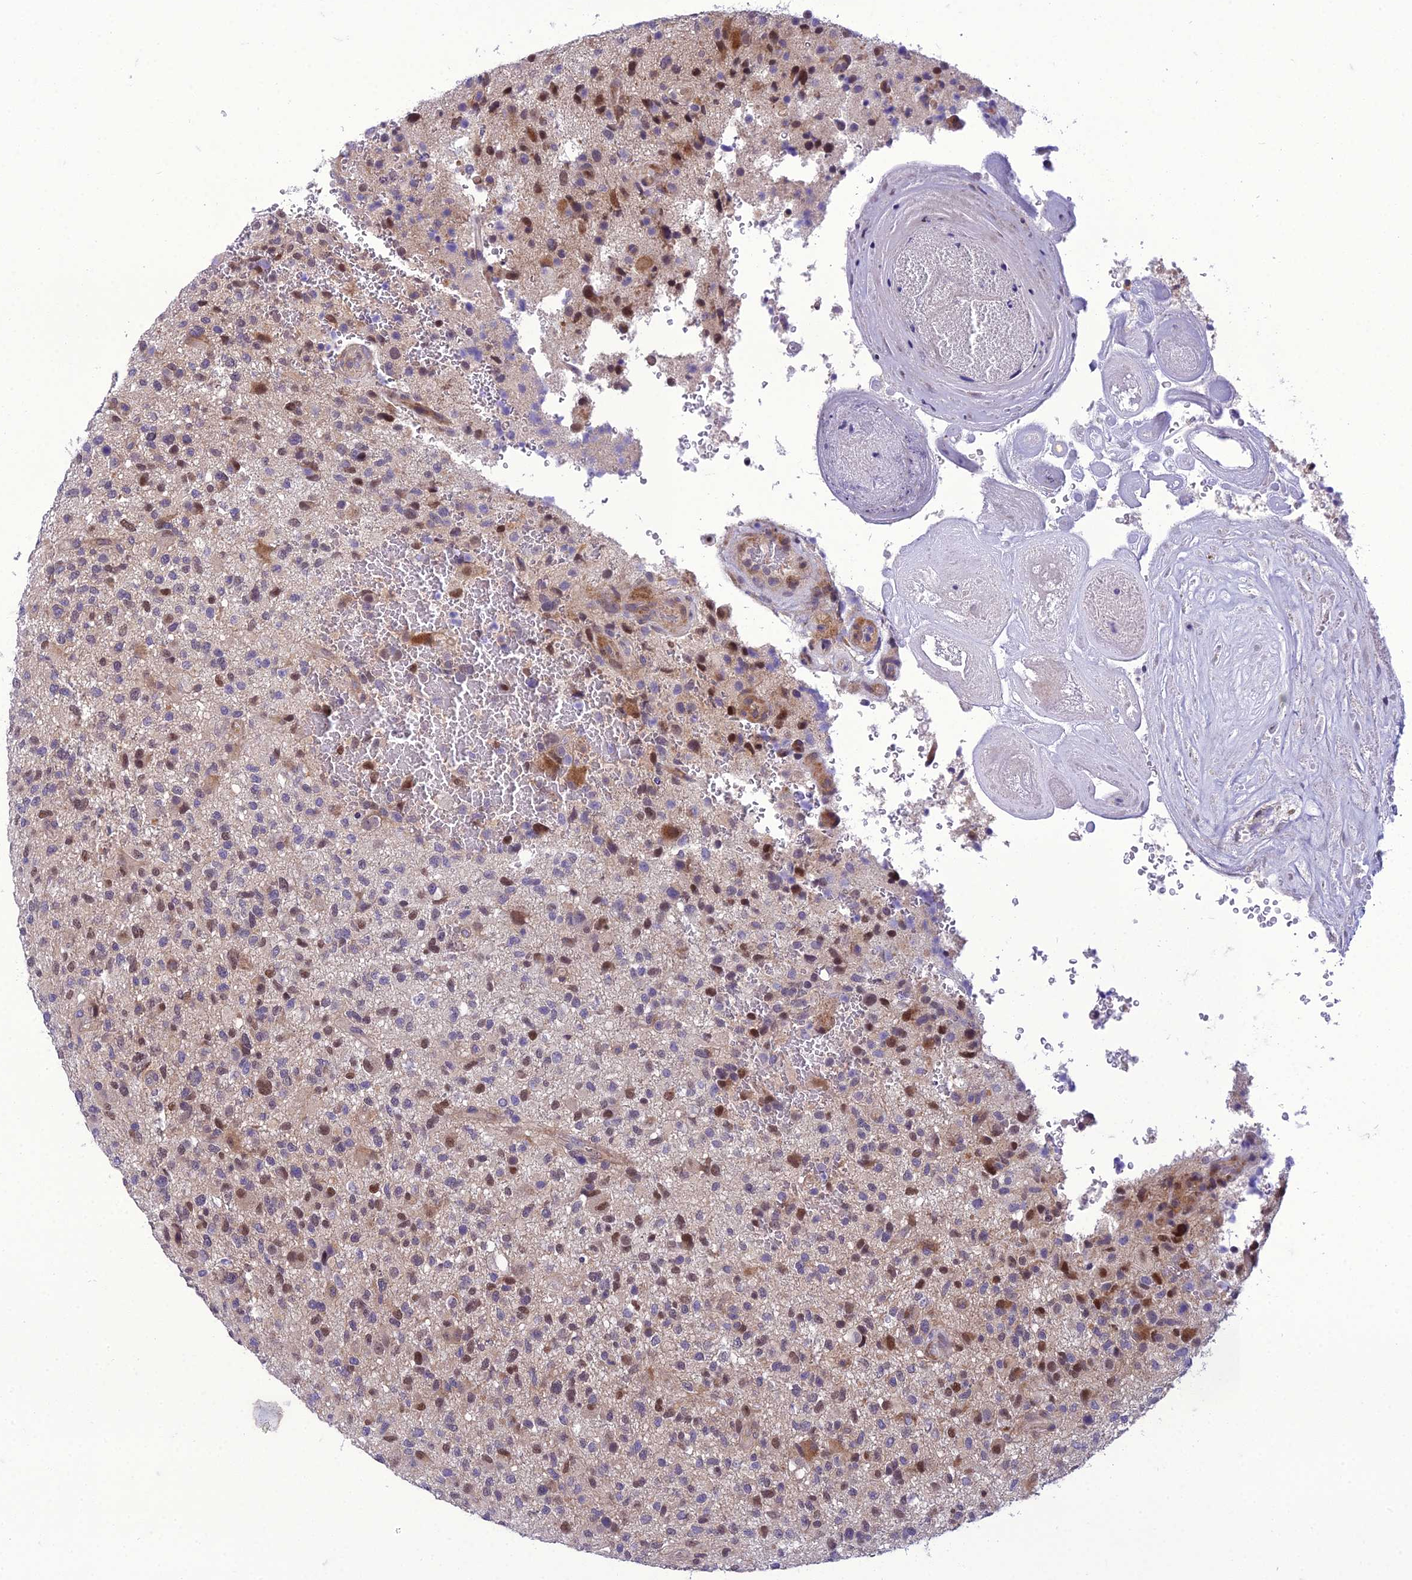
{"staining": {"intensity": "moderate", "quantity": "25%-75%", "location": "nuclear"}, "tissue": "glioma", "cell_type": "Tumor cells", "image_type": "cancer", "snomed": [{"axis": "morphology", "description": "Glioma, malignant, High grade"}, {"axis": "topography", "description": "Brain"}], "caption": "Glioma stained with a brown dye reveals moderate nuclear positive expression in approximately 25%-75% of tumor cells.", "gene": "GAB4", "patient": {"sex": "male", "age": 47}}